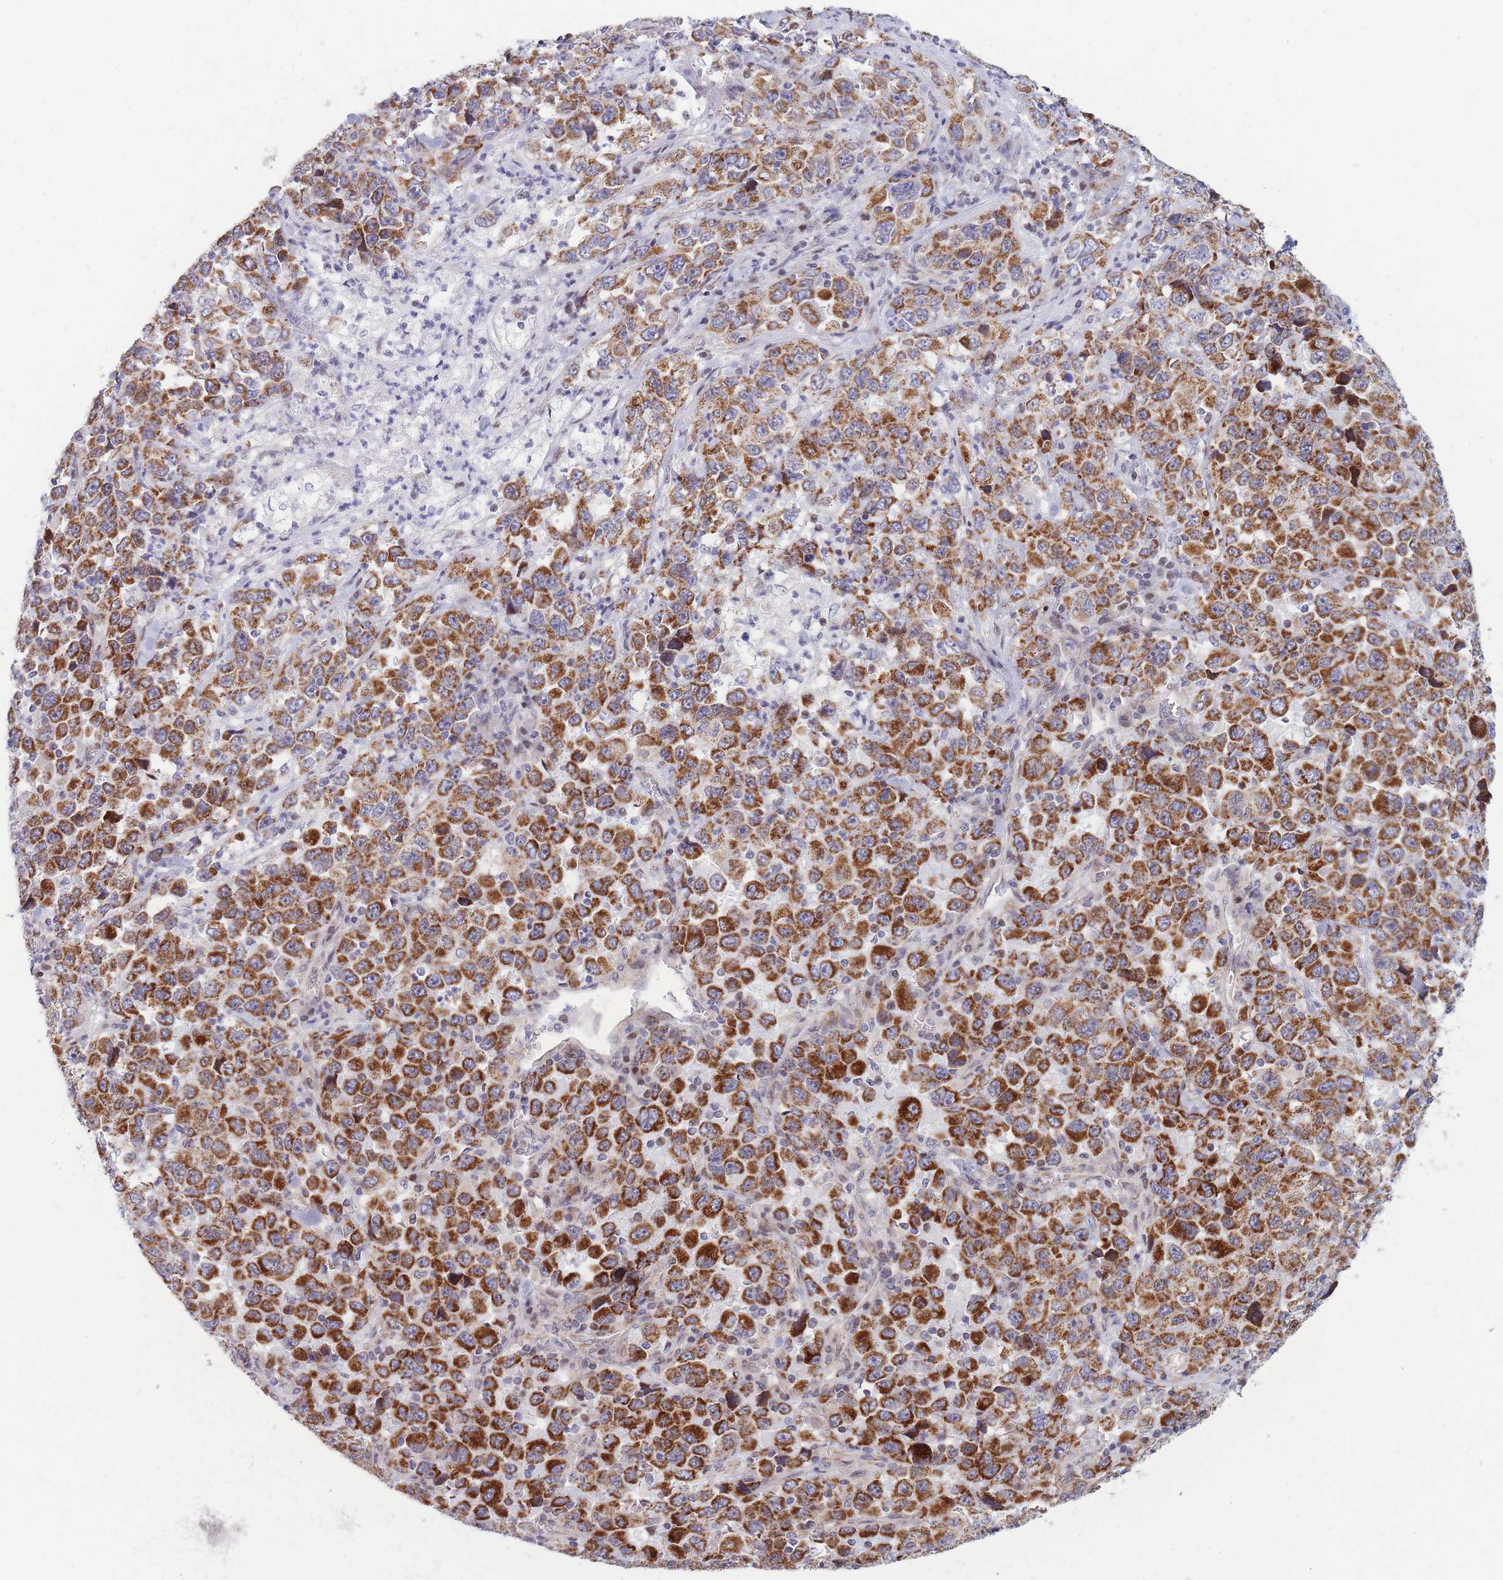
{"staining": {"intensity": "strong", "quantity": ">75%", "location": "cytoplasmic/membranous"}, "tissue": "stomach cancer", "cell_type": "Tumor cells", "image_type": "cancer", "snomed": [{"axis": "morphology", "description": "Normal tissue, NOS"}, {"axis": "morphology", "description": "Adenocarcinoma, NOS"}, {"axis": "topography", "description": "Stomach, upper"}, {"axis": "topography", "description": "Stomach"}], "caption": "Strong cytoplasmic/membranous expression is present in about >75% of tumor cells in stomach adenocarcinoma.", "gene": "MOB4", "patient": {"sex": "male", "age": 59}}